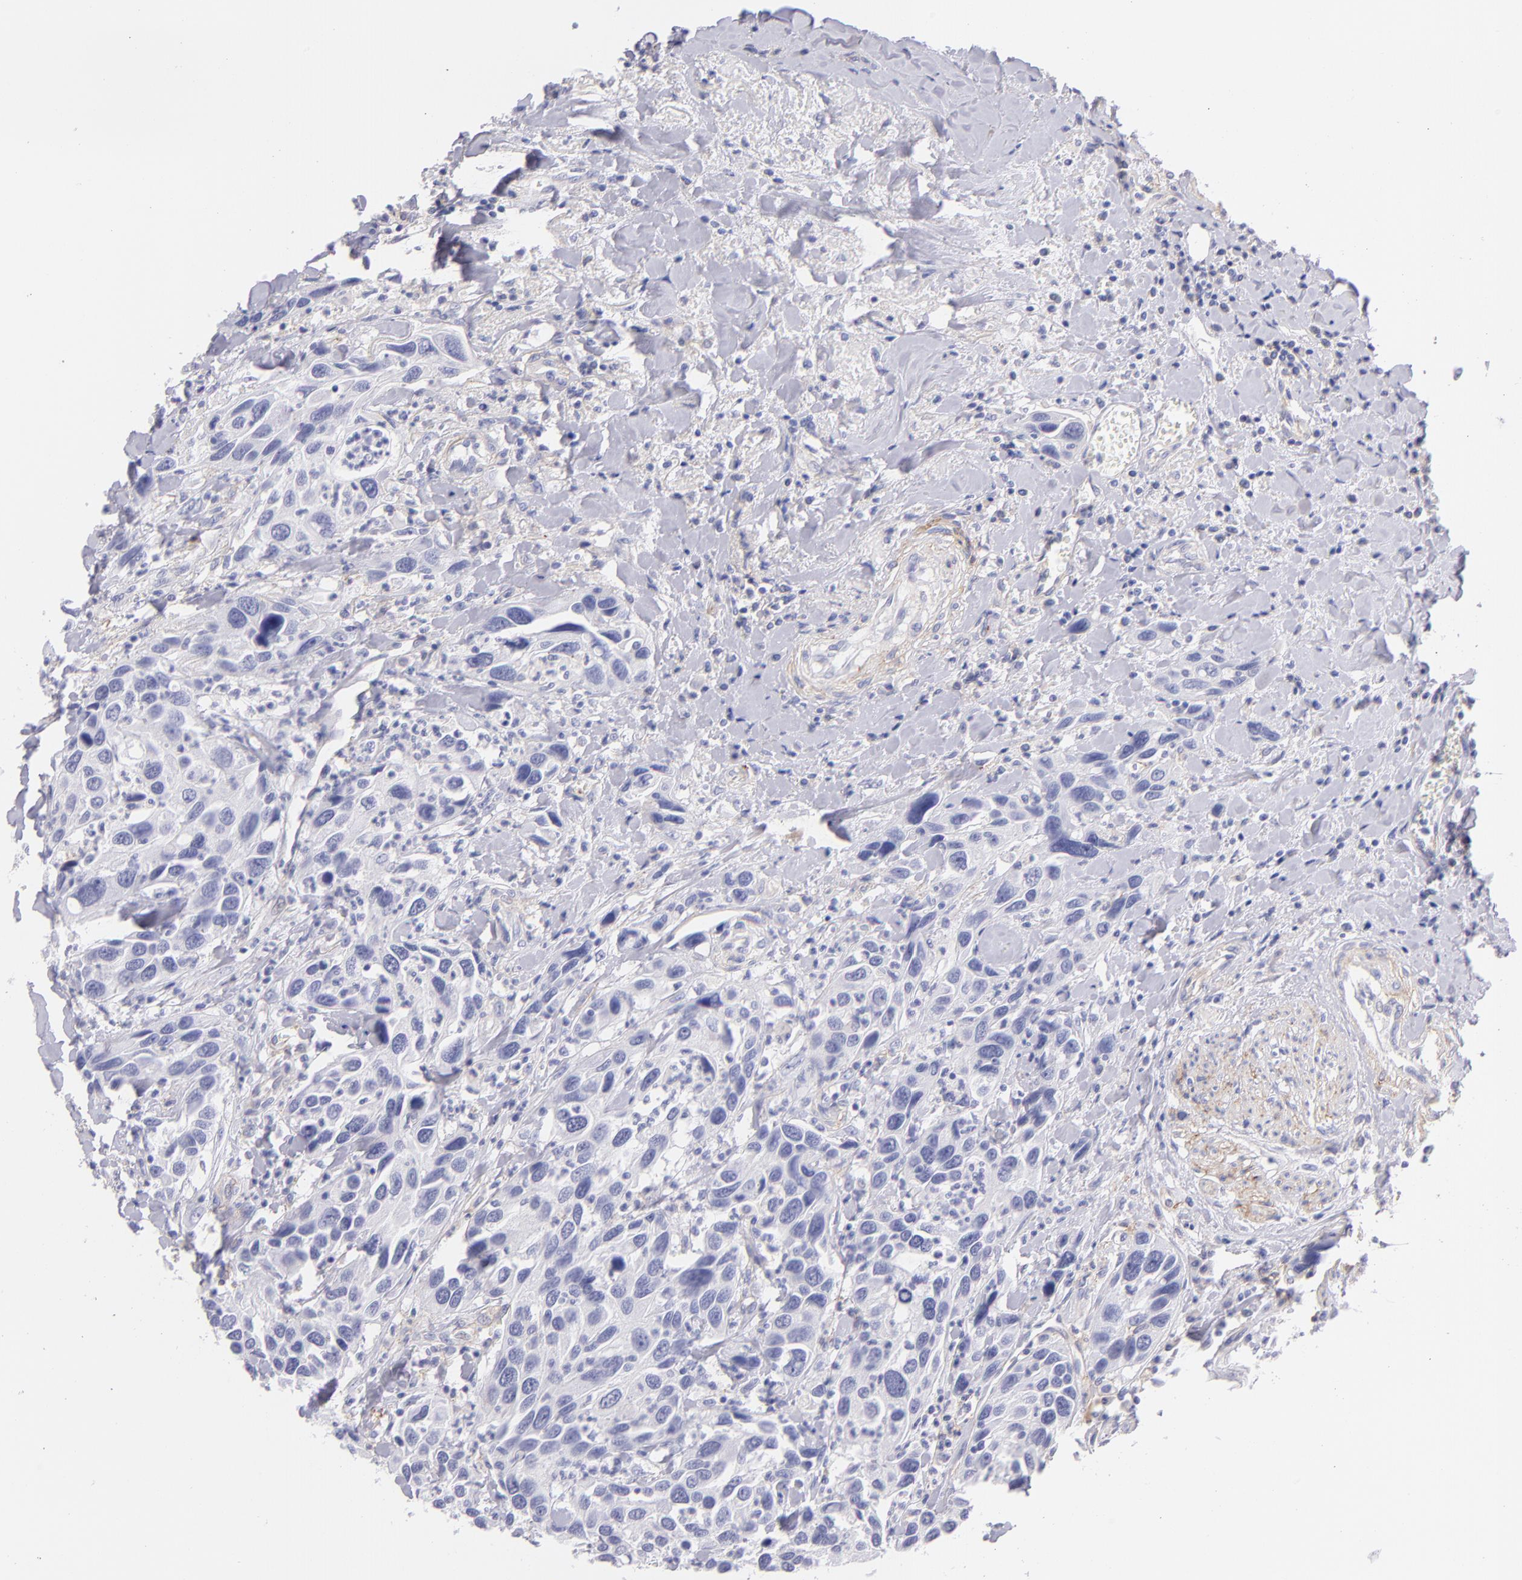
{"staining": {"intensity": "negative", "quantity": "none", "location": "none"}, "tissue": "urothelial cancer", "cell_type": "Tumor cells", "image_type": "cancer", "snomed": [{"axis": "morphology", "description": "Urothelial carcinoma, High grade"}, {"axis": "topography", "description": "Urinary bladder"}], "caption": "Immunohistochemical staining of human urothelial carcinoma (high-grade) displays no significant positivity in tumor cells.", "gene": "CD81", "patient": {"sex": "male", "age": 66}}